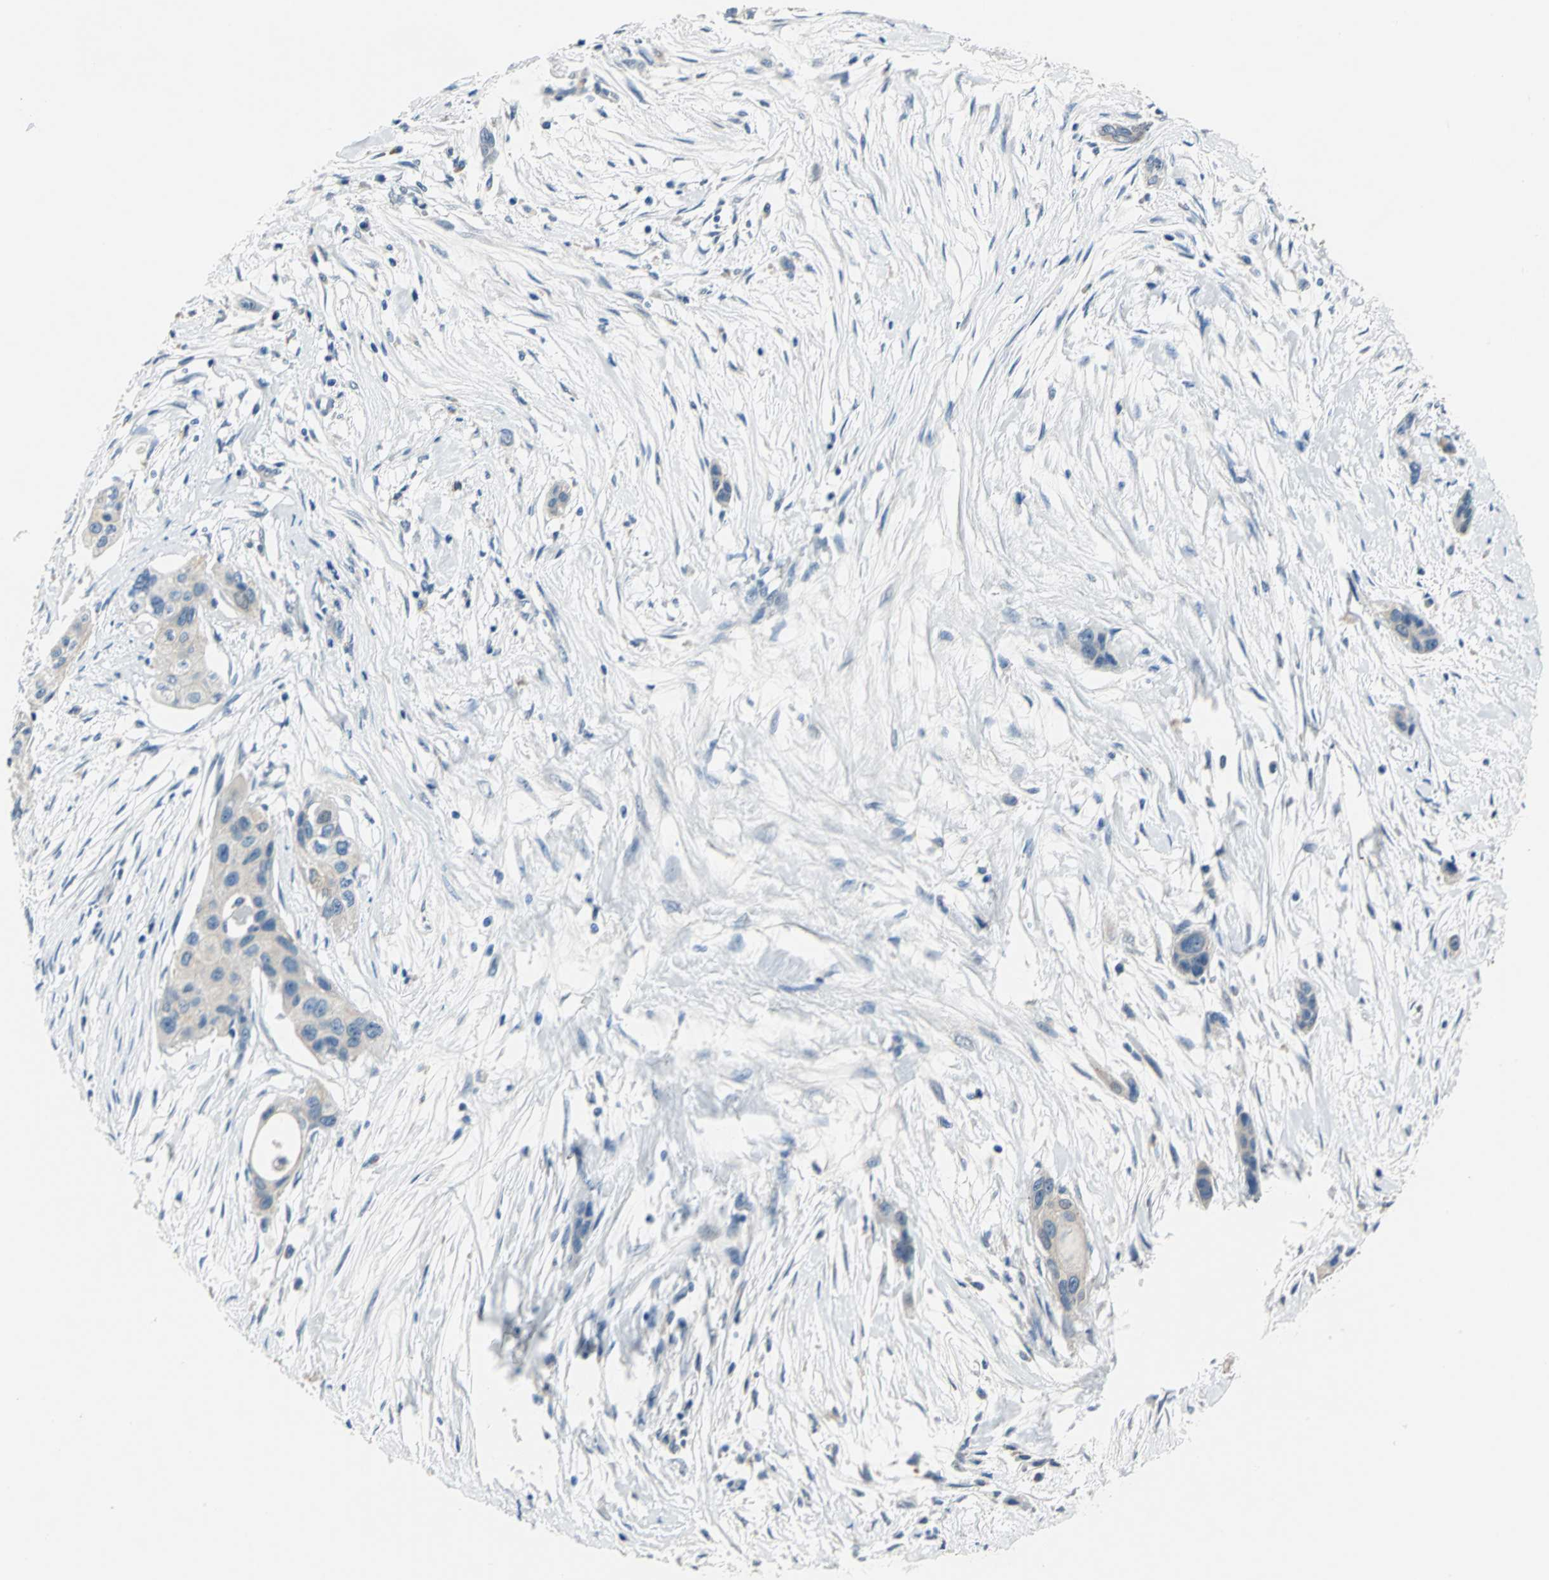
{"staining": {"intensity": "weak", "quantity": ">75%", "location": "cytoplasmic/membranous"}, "tissue": "pancreatic cancer", "cell_type": "Tumor cells", "image_type": "cancer", "snomed": [{"axis": "morphology", "description": "Adenocarcinoma, NOS"}, {"axis": "topography", "description": "Pancreas"}], "caption": "This photomicrograph reveals immunohistochemistry (IHC) staining of pancreatic cancer (adenocarcinoma), with low weak cytoplasmic/membranous staining in about >75% of tumor cells.", "gene": "RASD2", "patient": {"sex": "female", "age": 60}}